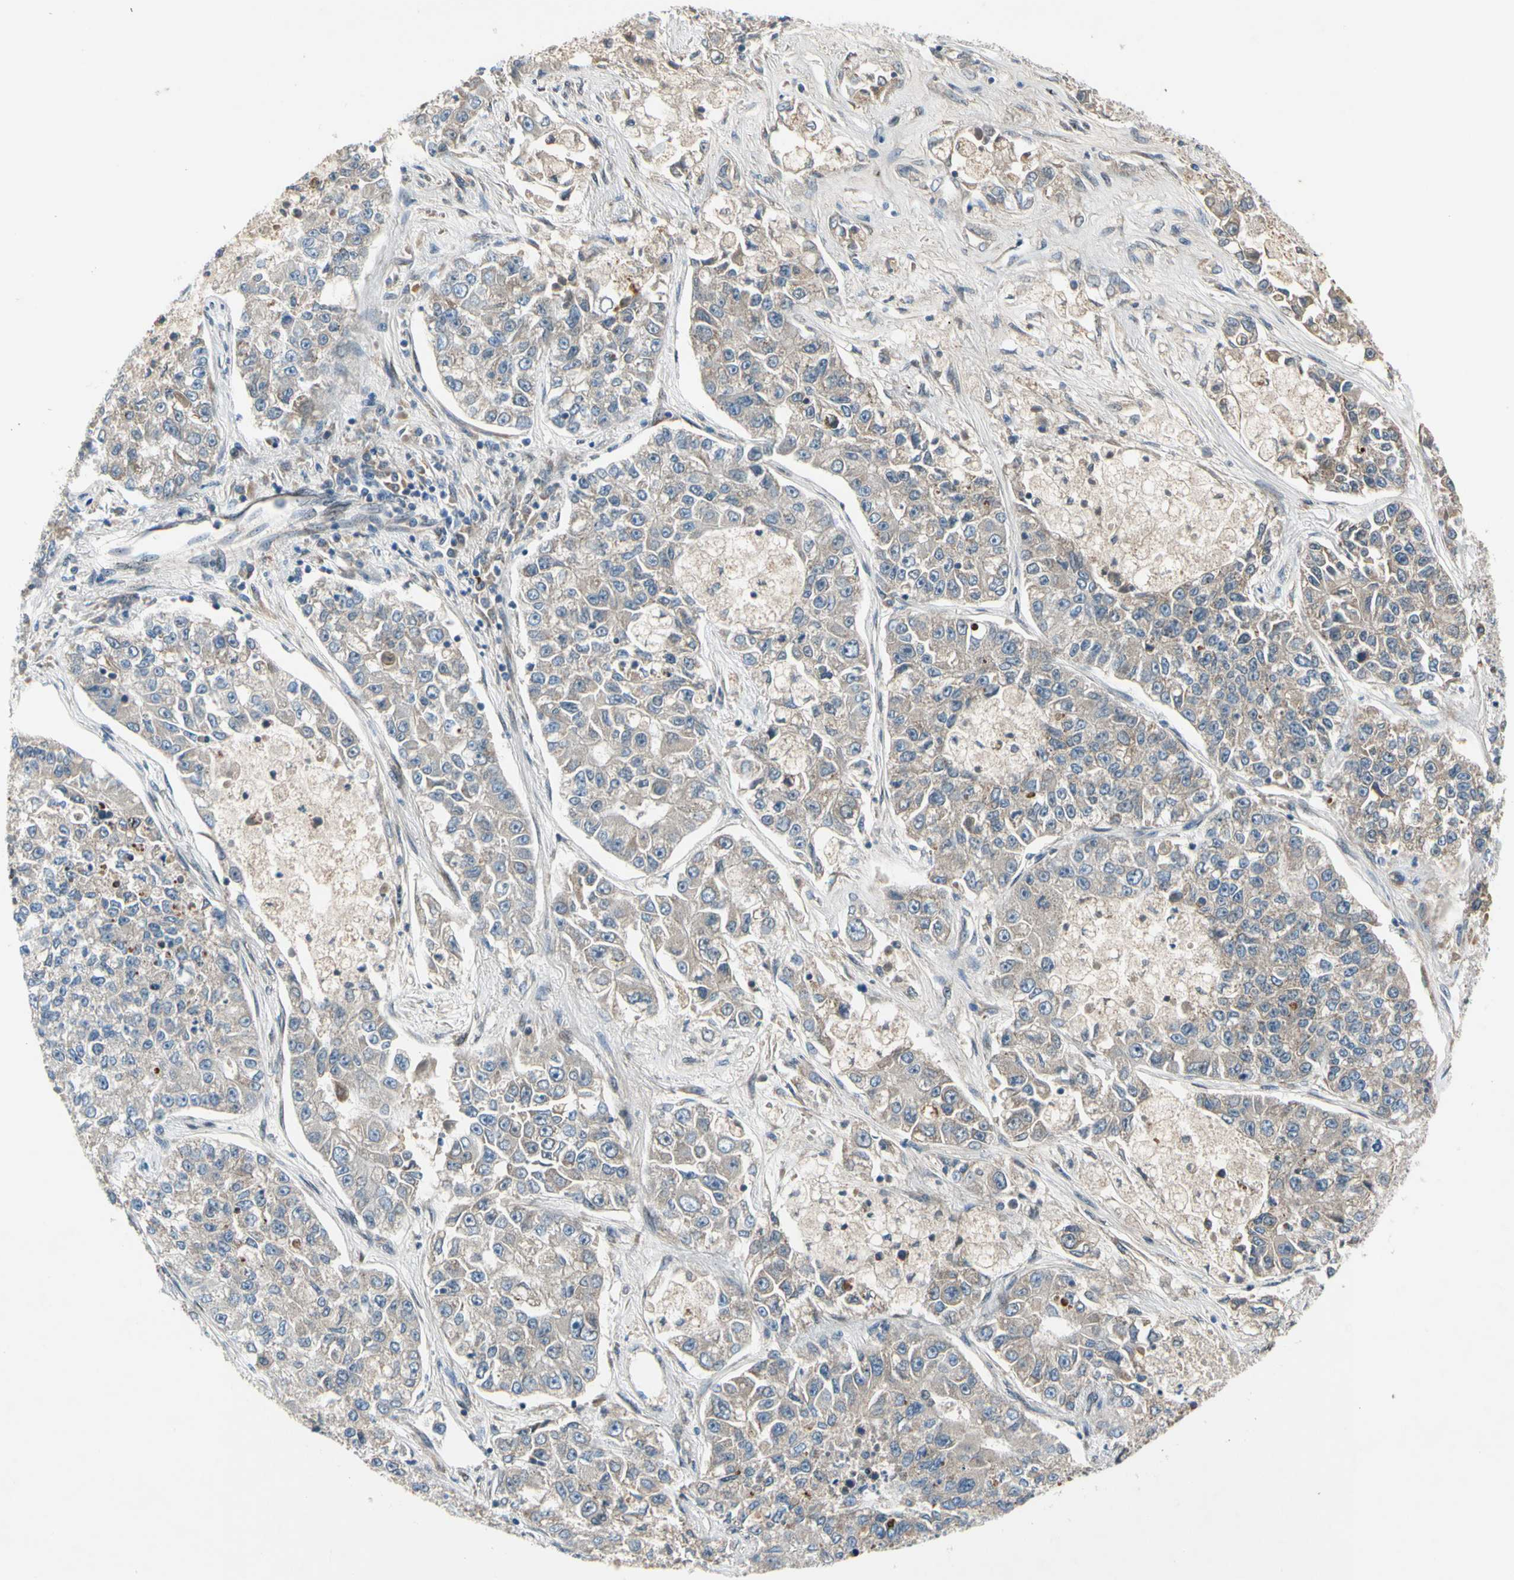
{"staining": {"intensity": "weak", "quantity": "25%-75%", "location": "cytoplasmic/membranous"}, "tissue": "lung cancer", "cell_type": "Tumor cells", "image_type": "cancer", "snomed": [{"axis": "morphology", "description": "Adenocarcinoma, NOS"}, {"axis": "topography", "description": "Lung"}], "caption": "IHC micrograph of neoplastic tissue: lung cancer (adenocarcinoma) stained using immunohistochemistry (IHC) demonstrates low levels of weak protein expression localized specifically in the cytoplasmic/membranous of tumor cells, appearing as a cytoplasmic/membranous brown color.", "gene": "NPHP3", "patient": {"sex": "male", "age": 49}}